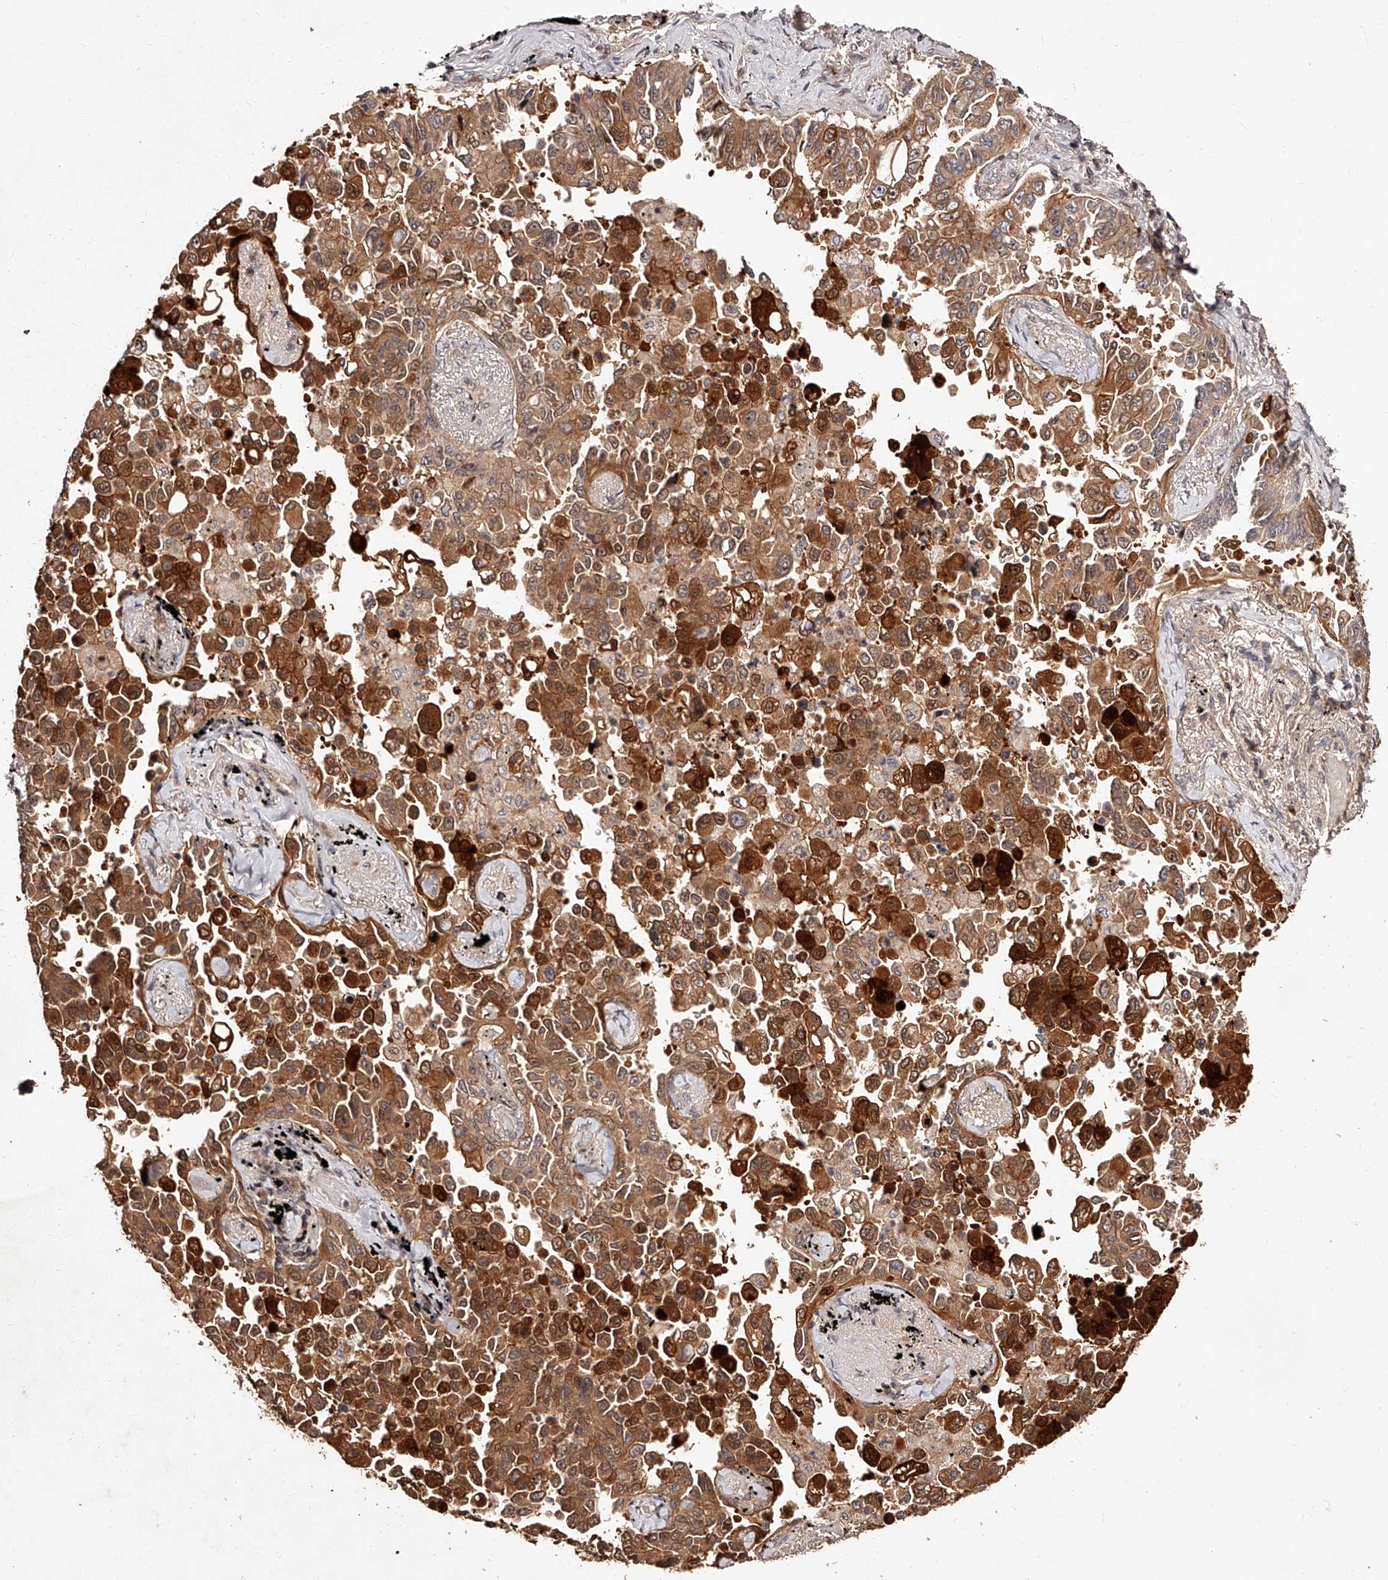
{"staining": {"intensity": "strong", "quantity": ">75%", "location": "cytoplasmic/membranous"}, "tissue": "lung cancer", "cell_type": "Tumor cells", "image_type": "cancer", "snomed": [{"axis": "morphology", "description": "Adenocarcinoma, NOS"}, {"axis": "topography", "description": "Lung"}], "caption": "Immunohistochemistry micrograph of human lung cancer stained for a protein (brown), which displays high levels of strong cytoplasmic/membranous expression in approximately >75% of tumor cells.", "gene": "CUL7", "patient": {"sex": "female", "age": 67}}